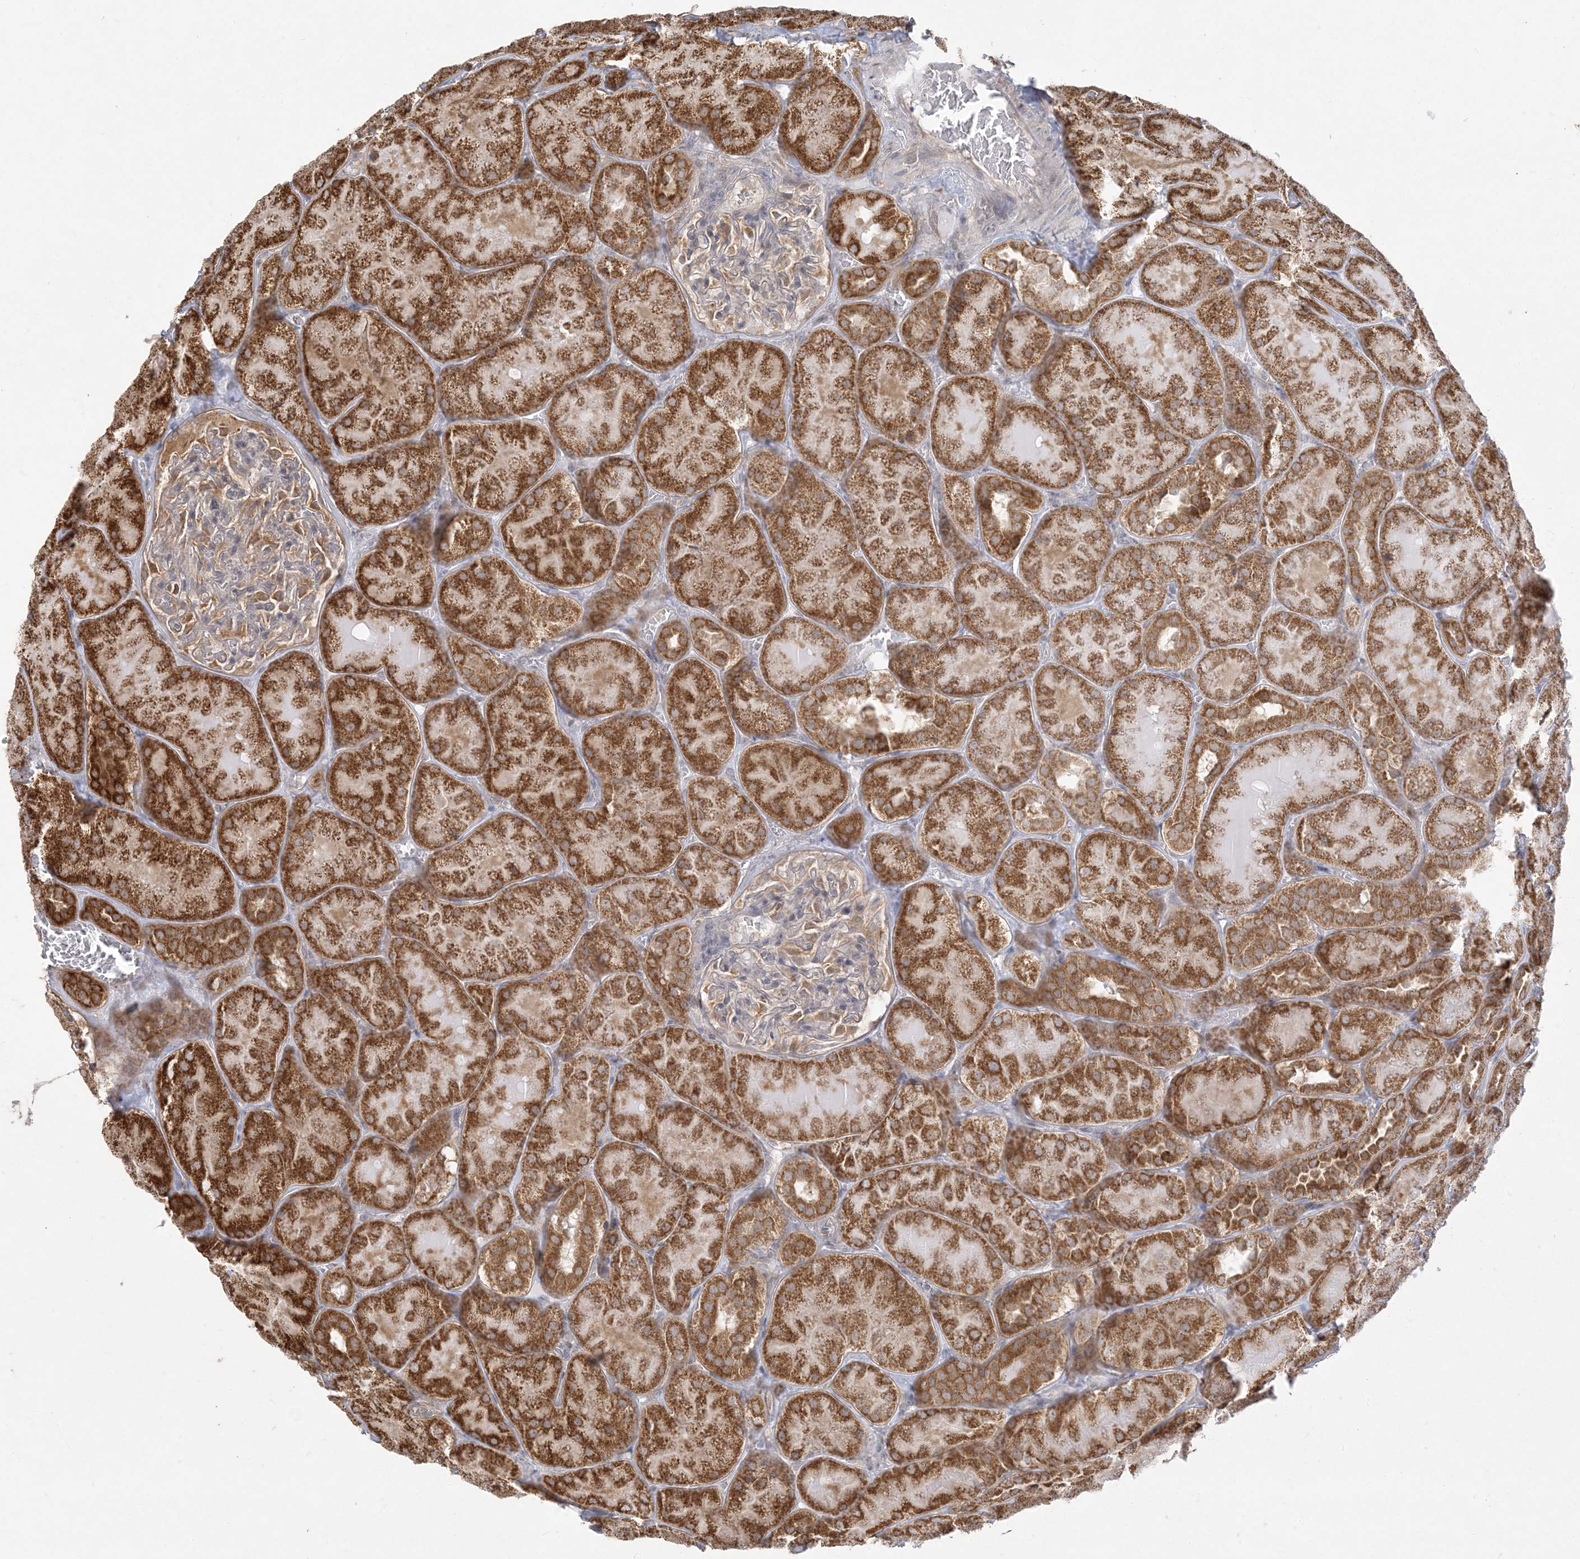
{"staining": {"intensity": "weak", "quantity": "25%-75%", "location": "cytoplasmic/membranous"}, "tissue": "kidney", "cell_type": "Cells in glomeruli", "image_type": "normal", "snomed": [{"axis": "morphology", "description": "Normal tissue, NOS"}, {"axis": "topography", "description": "Kidney"}], "caption": "Kidney stained for a protein displays weak cytoplasmic/membranous positivity in cells in glomeruli. Nuclei are stained in blue.", "gene": "ZC3H6", "patient": {"sex": "male", "age": 28}}